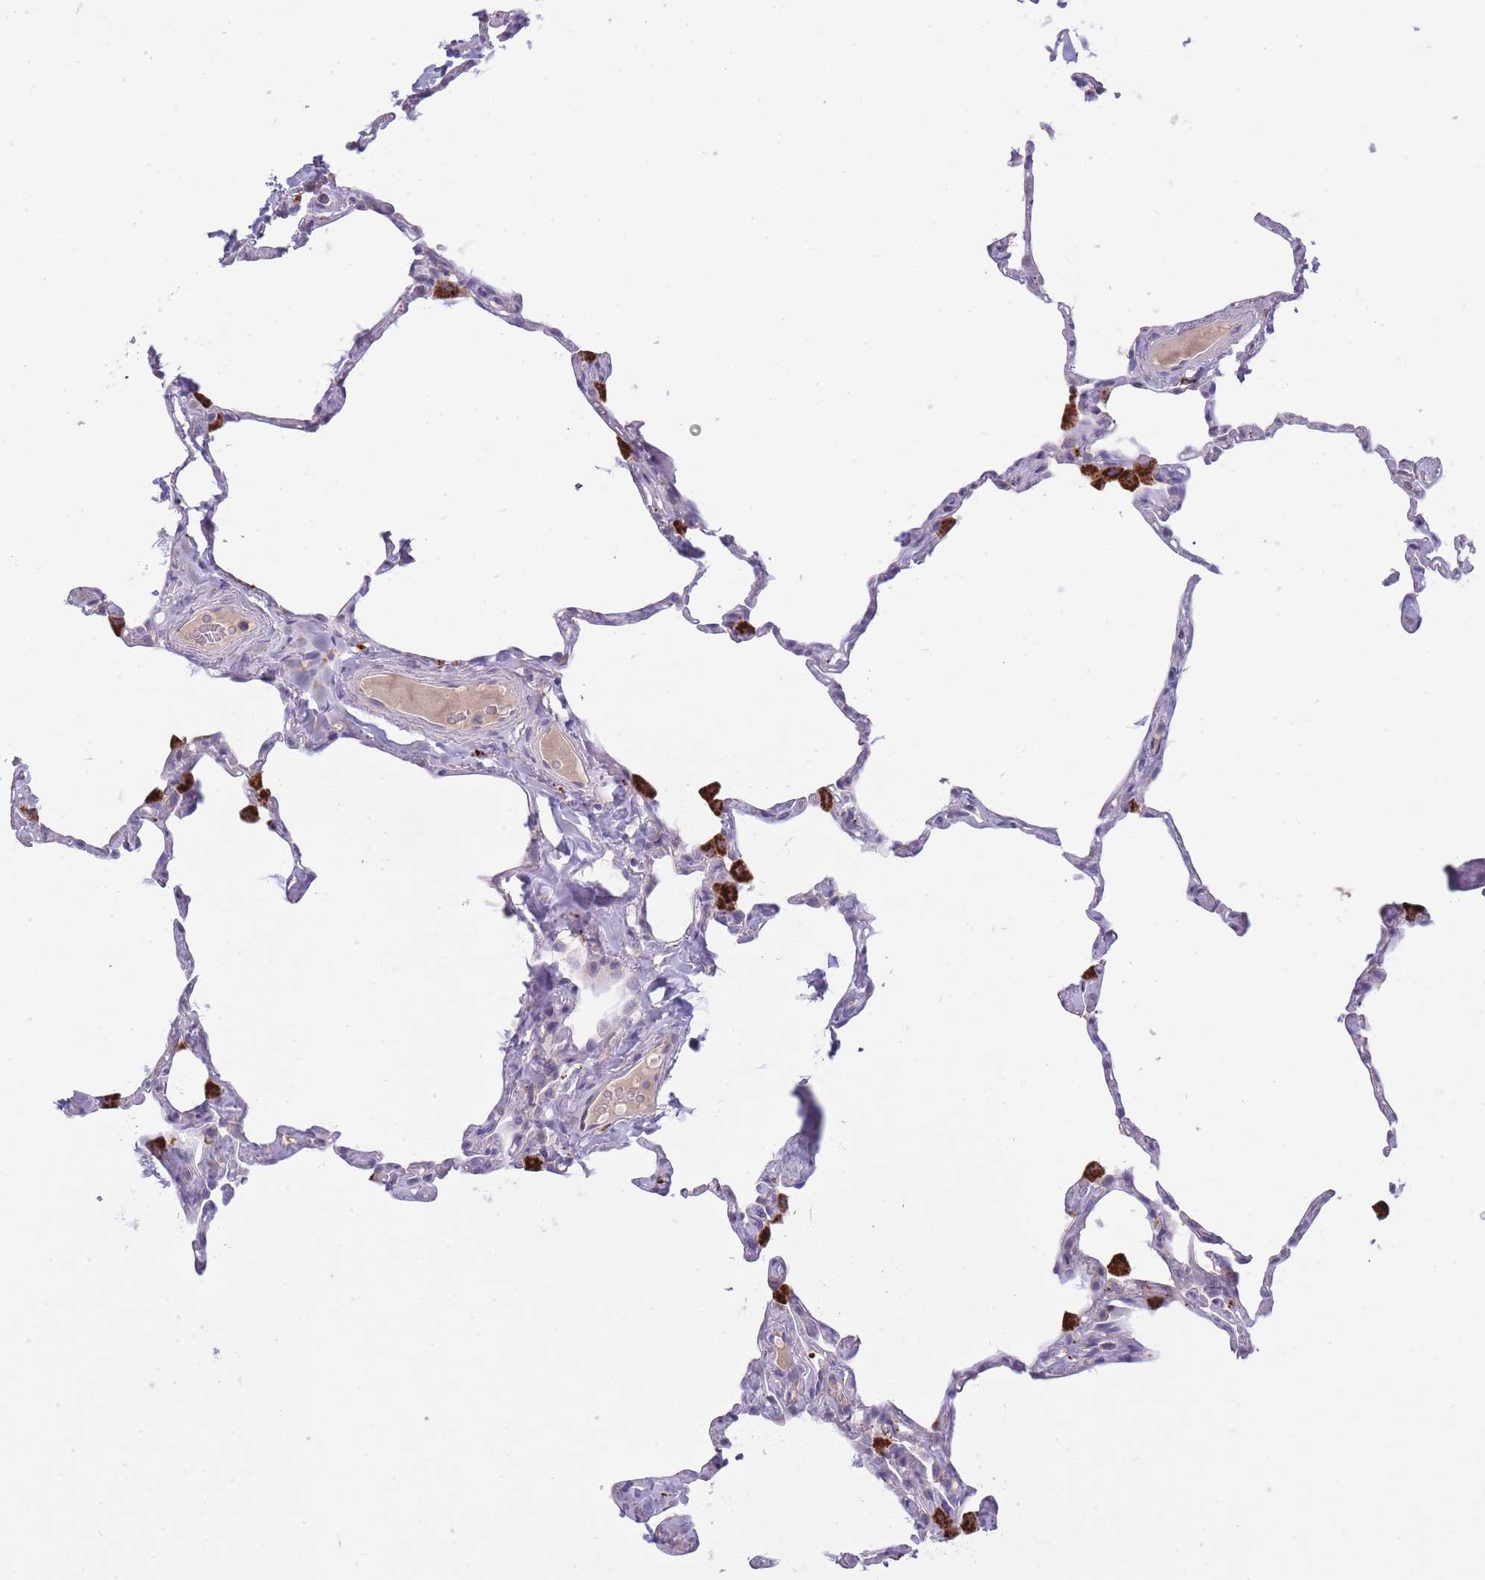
{"staining": {"intensity": "negative", "quantity": "none", "location": "none"}, "tissue": "lung", "cell_type": "Alveolar cells", "image_type": "normal", "snomed": [{"axis": "morphology", "description": "Normal tissue, NOS"}, {"axis": "topography", "description": "Lung"}], "caption": "This is an immunohistochemistry (IHC) histopathology image of unremarkable lung. There is no expression in alveolar cells.", "gene": "TRIM61", "patient": {"sex": "male", "age": 65}}